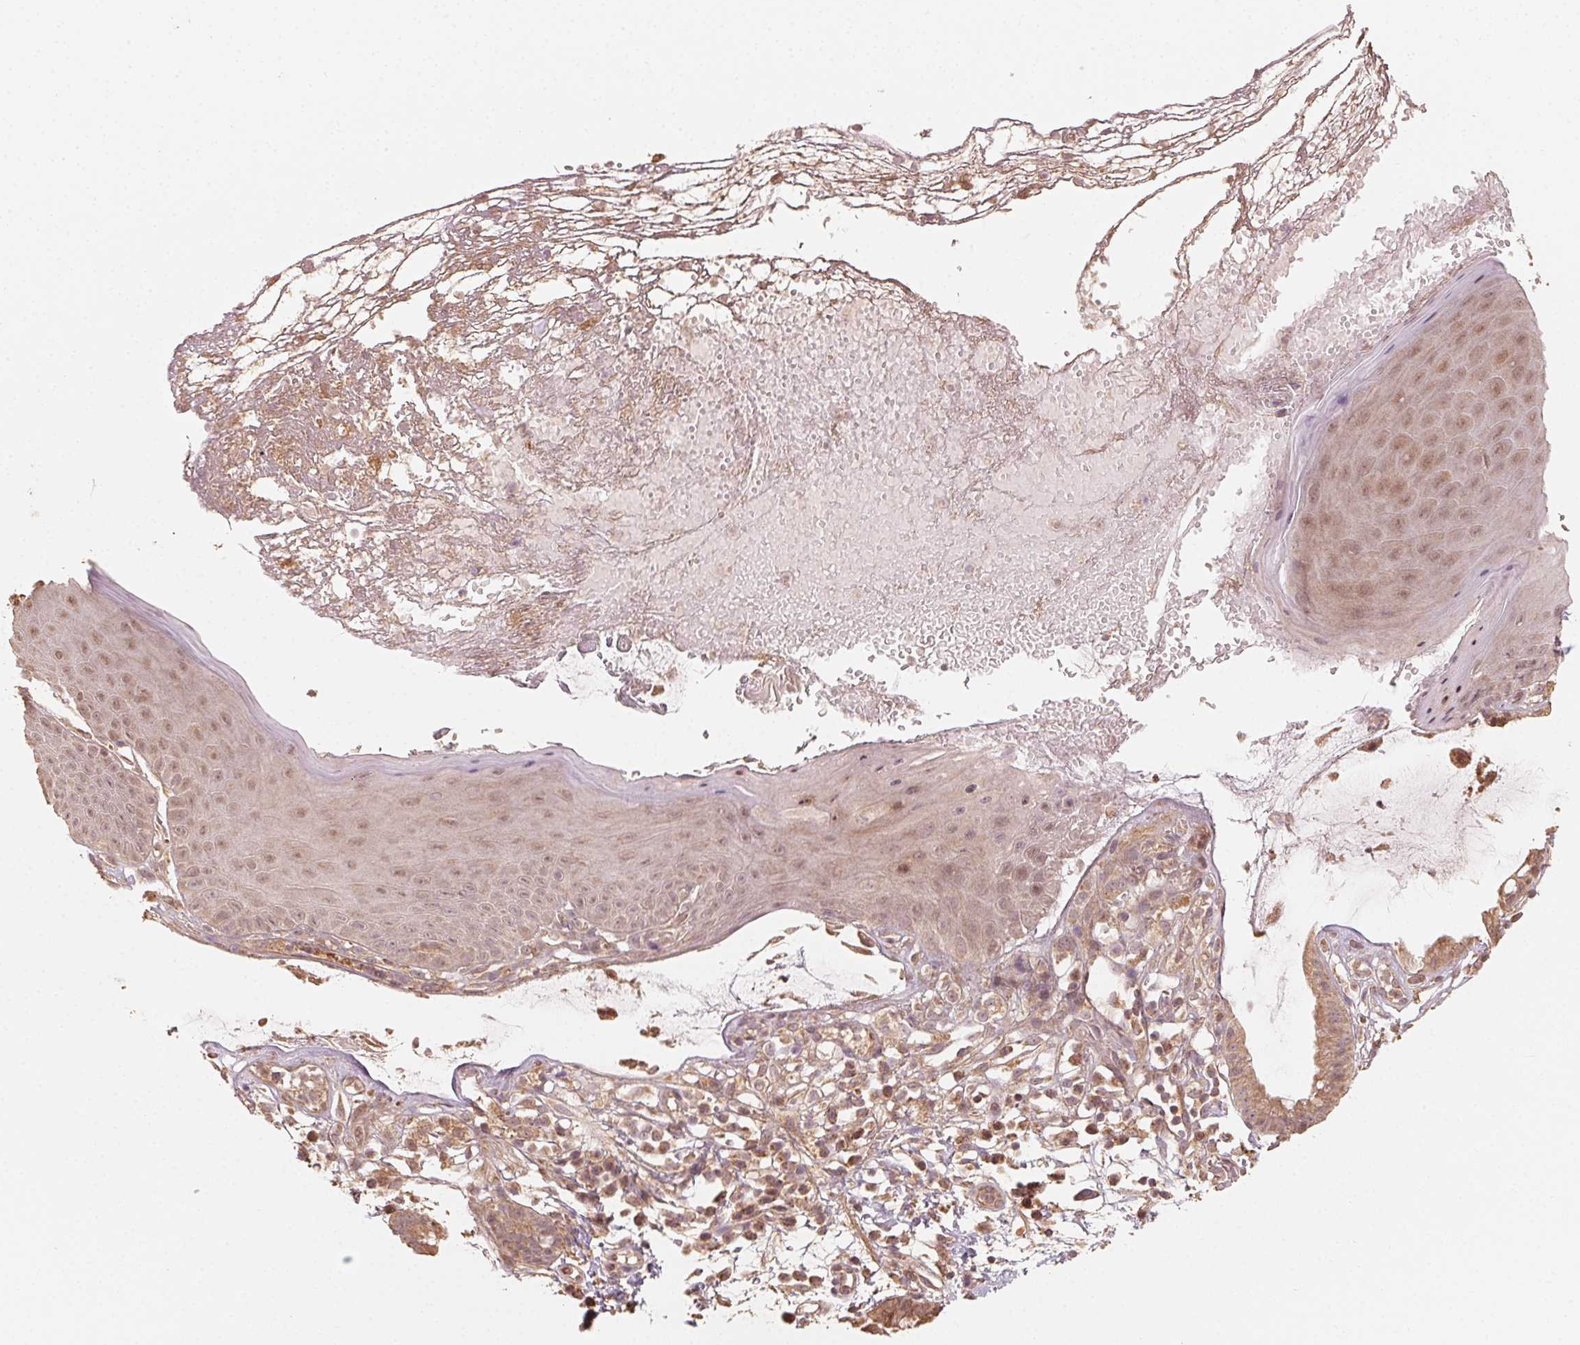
{"staining": {"intensity": "moderate", "quantity": ">75%", "location": "cytoplasmic/membranous,nuclear"}, "tissue": "skin", "cell_type": "Epidermal cells", "image_type": "normal", "snomed": [{"axis": "morphology", "description": "Normal tissue, NOS"}, {"axis": "topography", "description": "Anal"}], "caption": "Human skin stained with a brown dye displays moderate cytoplasmic/membranous,nuclear positive positivity in about >75% of epidermal cells.", "gene": "WBP2", "patient": {"sex": "male", "age": 53}}